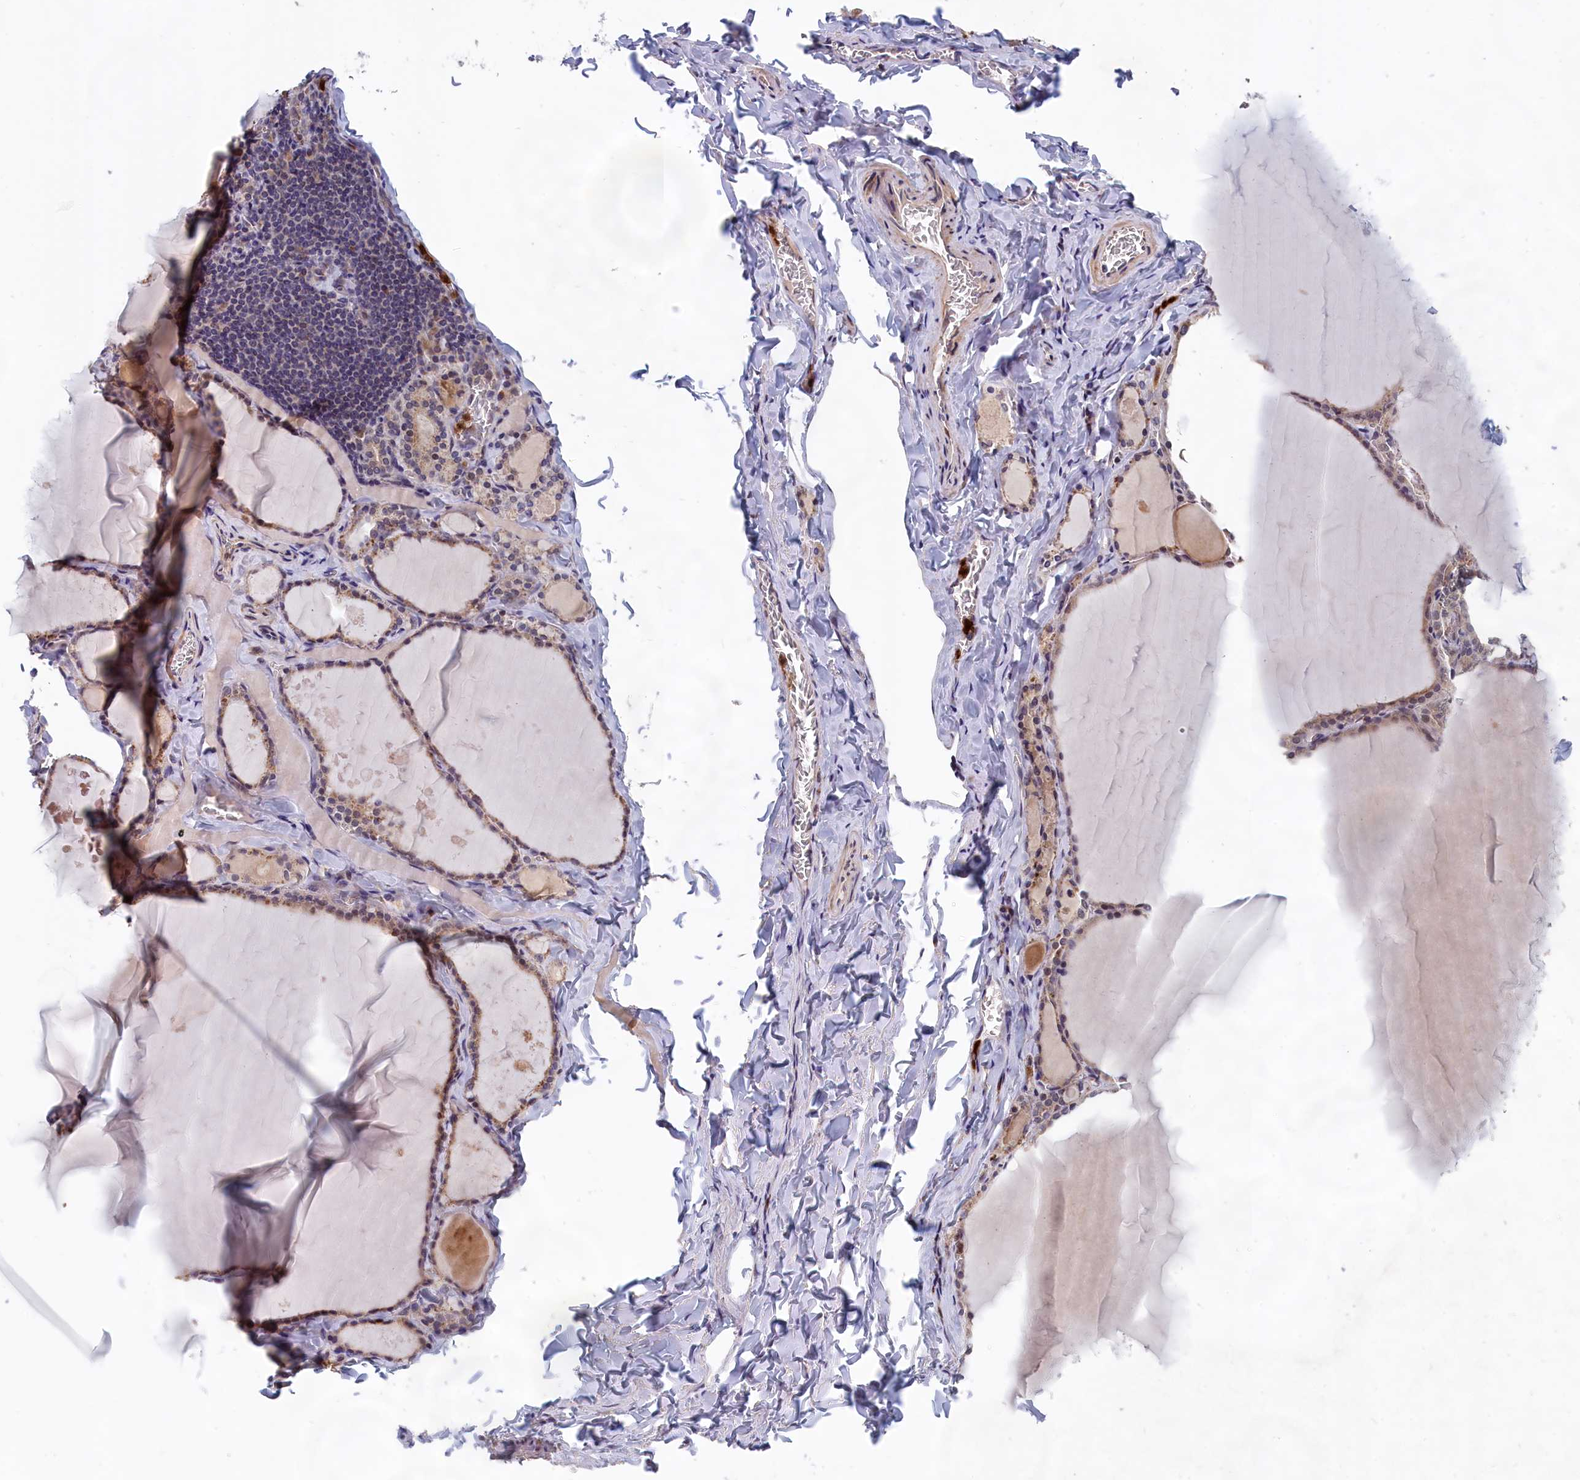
{"staining": {"intensity": "moderate", "quantity": ">75%", "location": "cytoplasmic/membranous"}, "tissue": "thyroid gland", "cell_type": "Glandular cells", "image_type": "normal", "snomed": [{"axis": "morphology", "description": "Normal tissue, NOS"}, {"axis": "topography", "description": "Thyroid gland"}], "caption": "This is a micrograph of immunohistochemistry (IHC) staining of normal thyroid gland, which shows moderate staining in the cytoplasmic/membranous of glandular cells.", "gene": "EPB41L4B", "patient": {"sex": "male", "age": 56}}